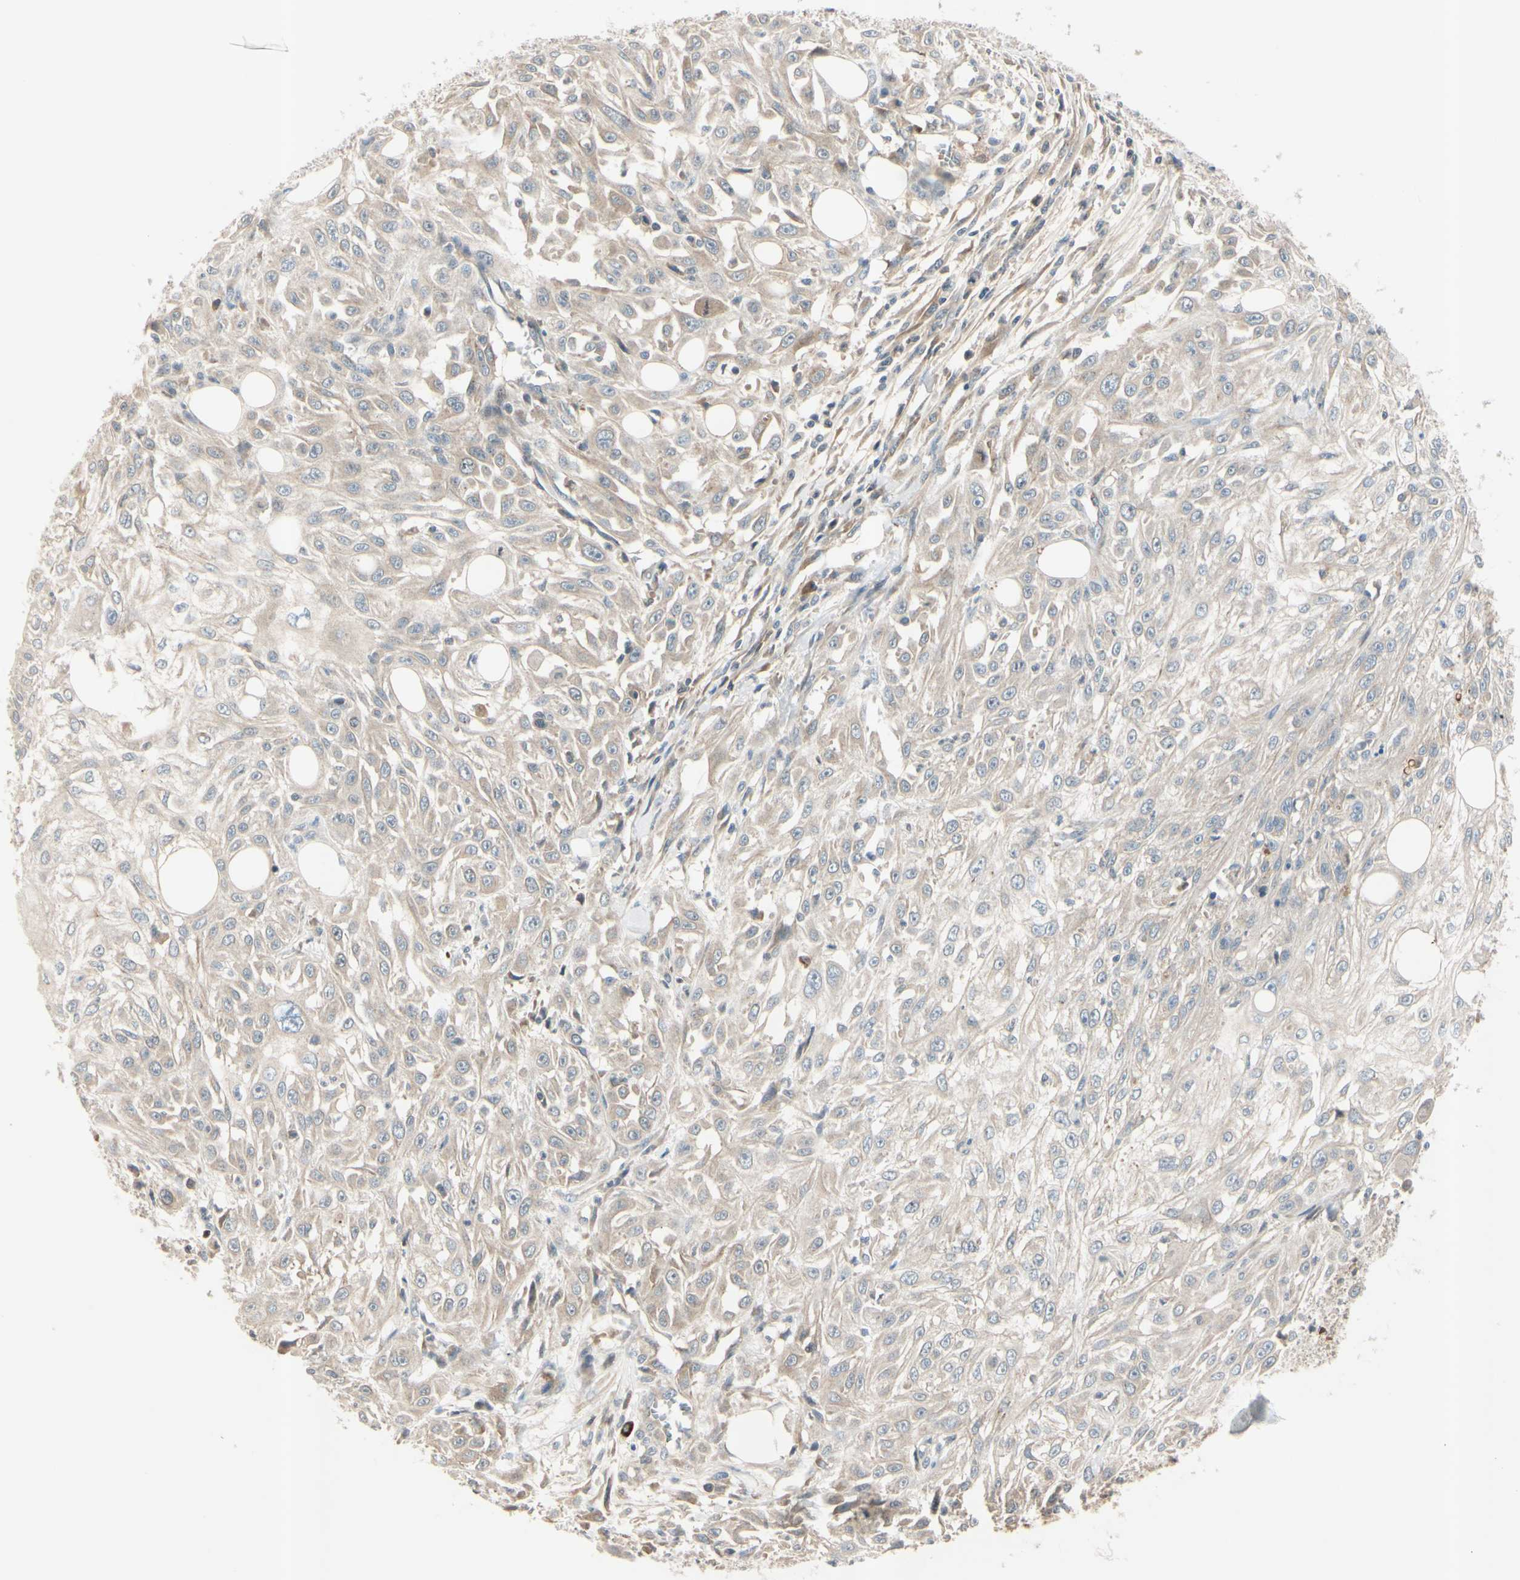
{"staining": {"intensity": "weak", "quantity": ">75%", "location": "cytoplasmic/membranous"}, "tissue": "skin cancer", "cell_type": "Tumor cells", "image_type": "cancer", "snomed": [{"axis": "morphology", "description": "Squamous cell carcinoma, NOS"}, {"axis": "topography", "description": "Skin"}], "caption": "Immunohistochemistry micrograph of human skin cancer (squamous cell carcinoma) stained for a protein (brown), which demonstrates low levels of weak cytoplasmic/membranous staining in approximately >75% of tumor cells.", "gene": "ICAM5", "patient": {"sex": "male", "age": 75}}